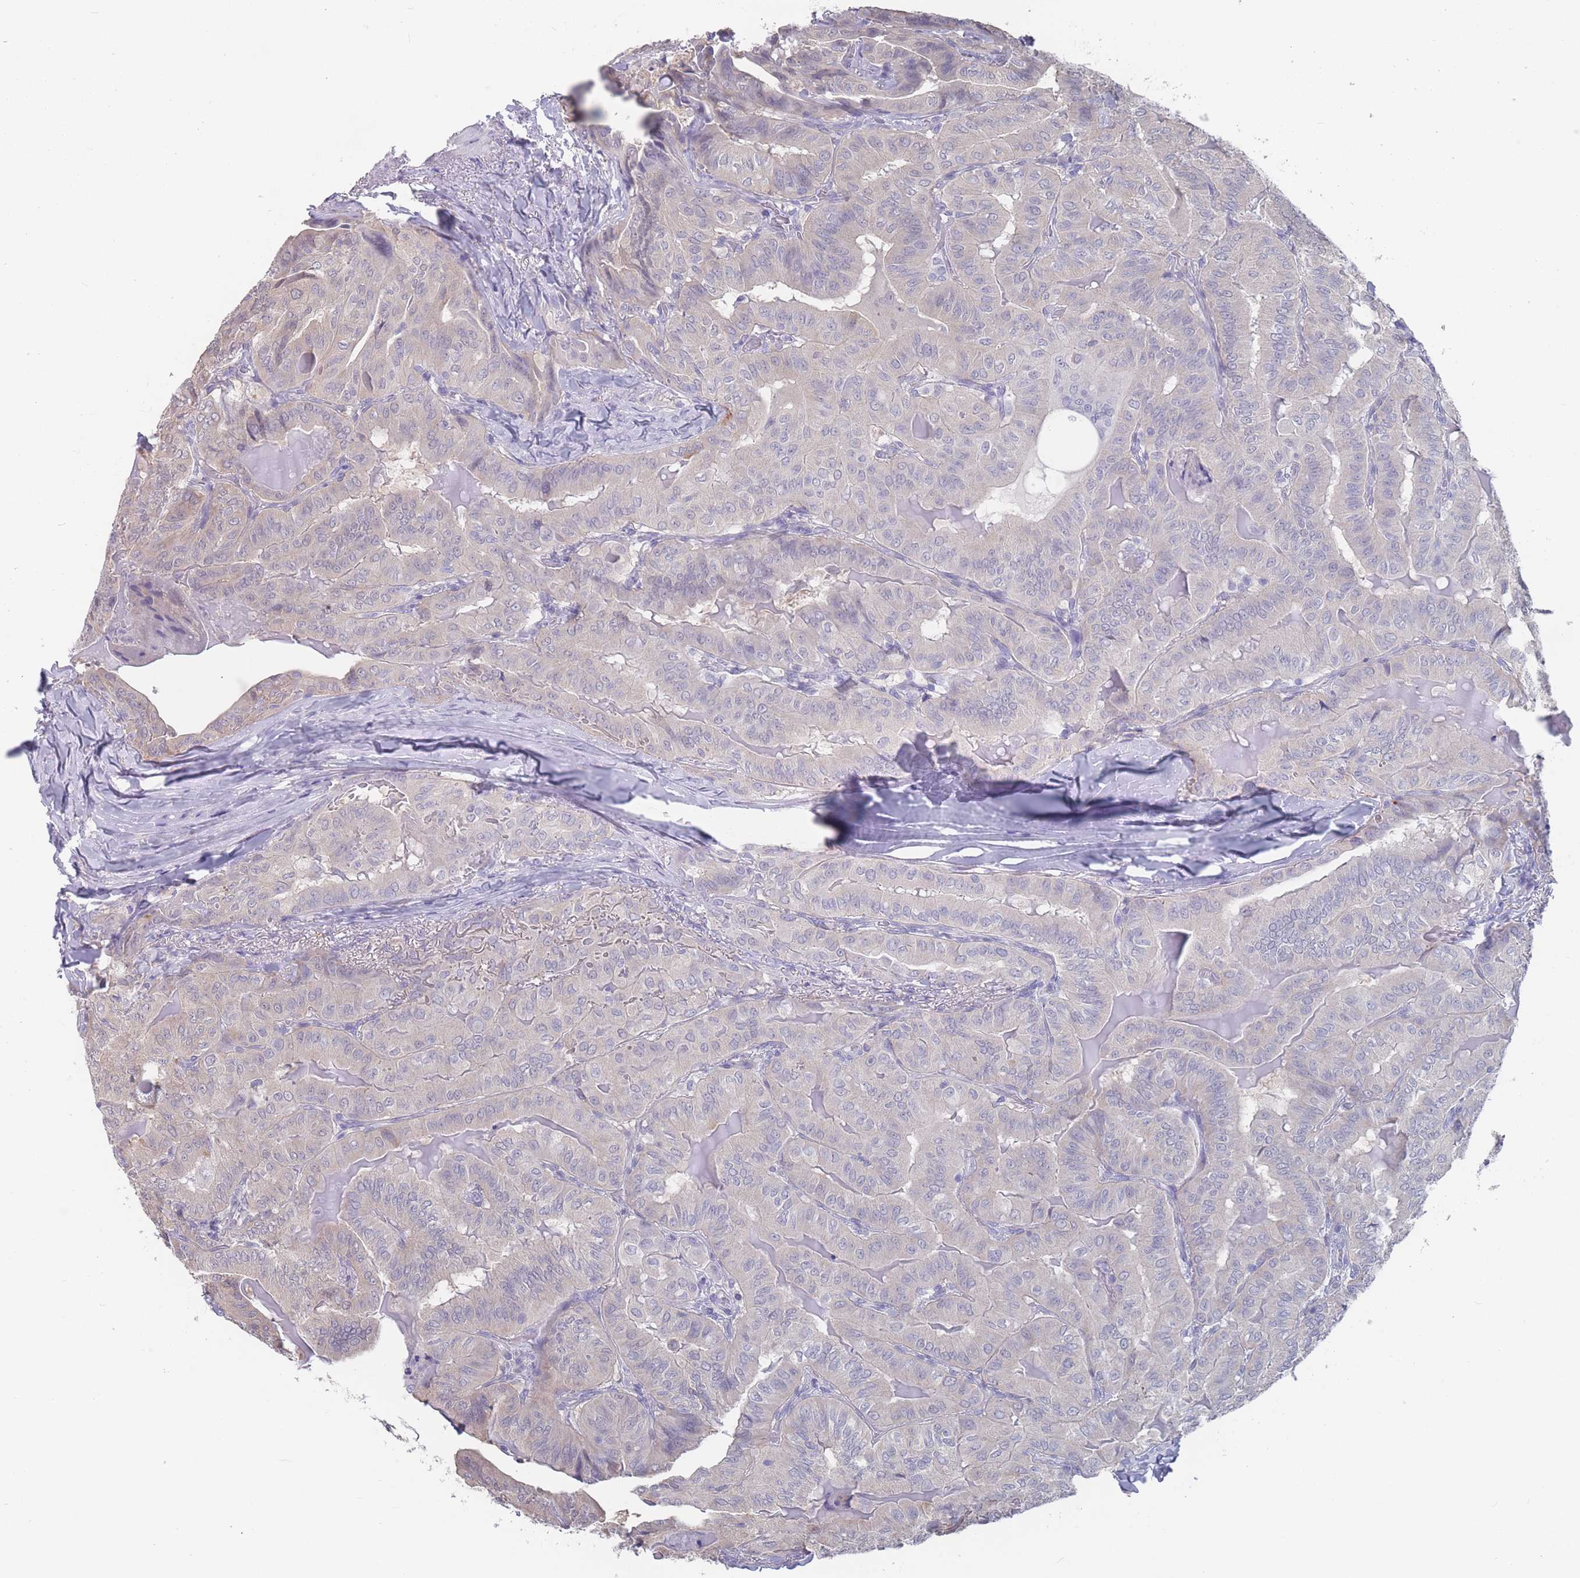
{"staining": {"intensity": "negative", "quantity": "none", "location": "none"}, "tissue": "thyroid cancer", "cell_type": "Tumor cells", "image_type": "cancer", "snomed": [{"axis": "morphology", "description": "Papillary adenocarcinoma, NOS"}, {"axis": "topography", "description": "Thyroid gland"}], "caption": "Immunohistochemical staining of human thyroid papillary adenocarcinoma reveals no significant expression in tumor cells.", "gene": "CYP51A1", "patient": {"sex": "female", "age": 68}}